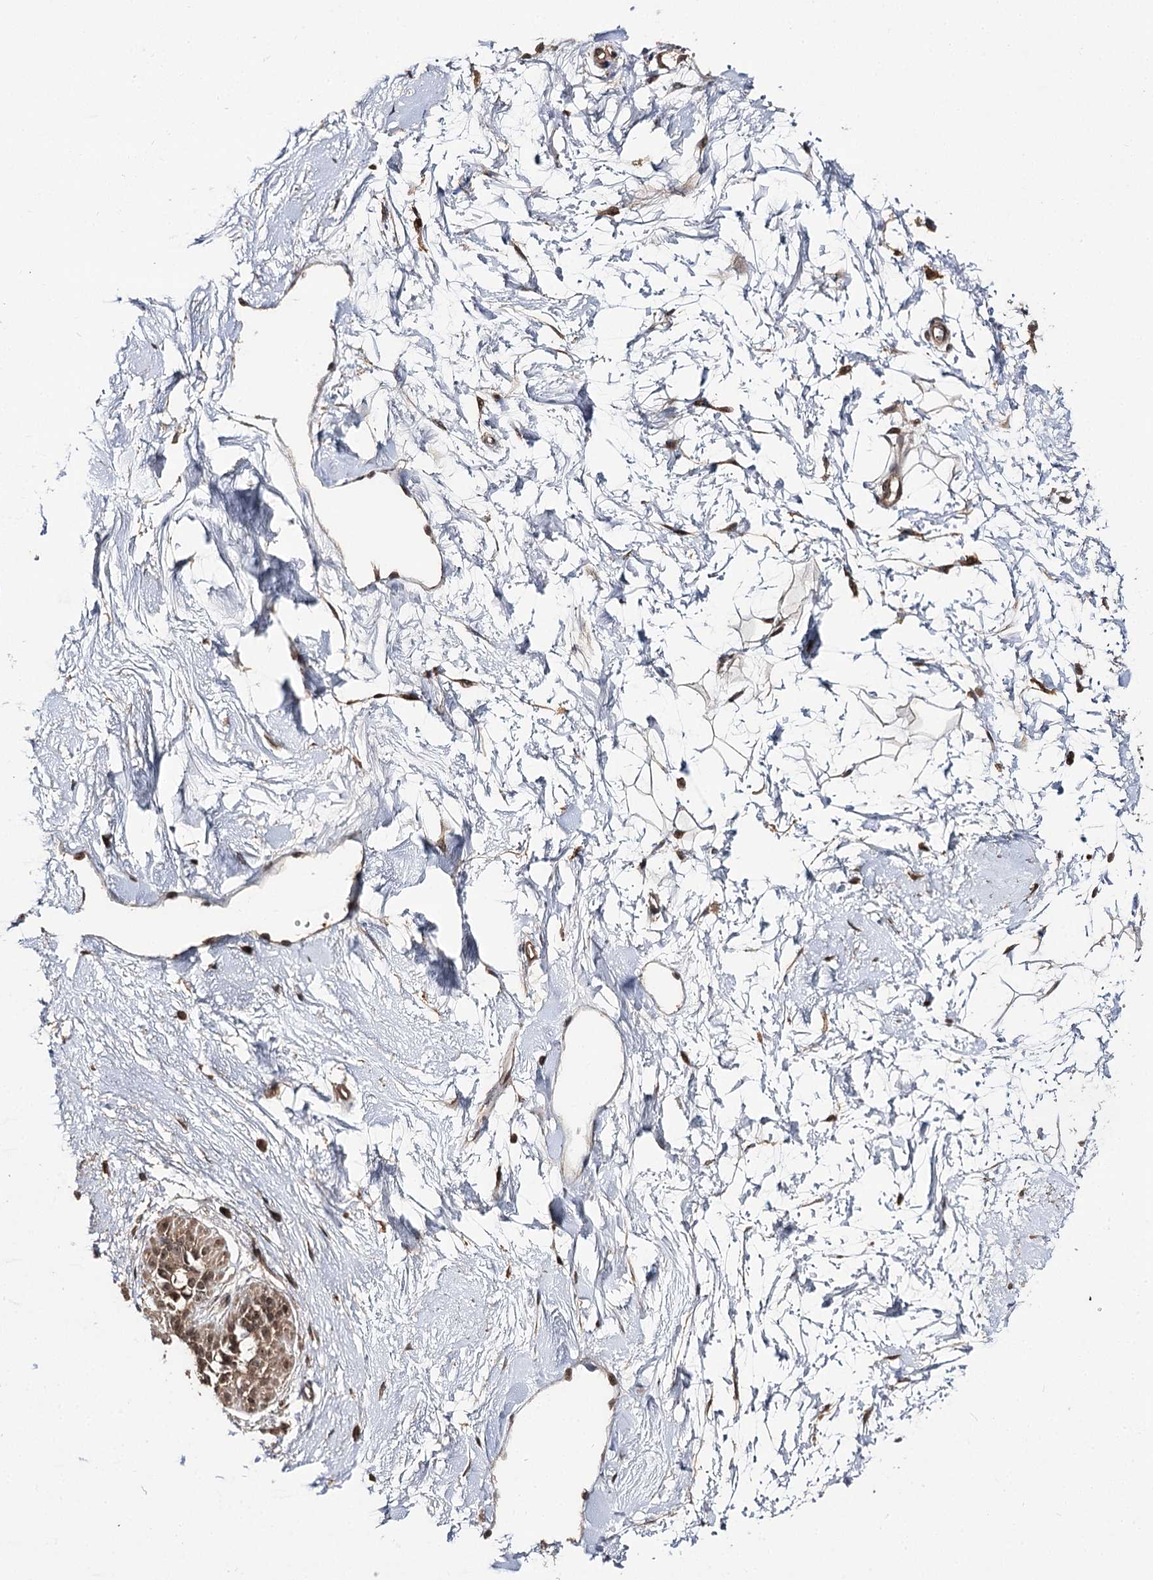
{"staining": {"intensity": "moderate", "quantity": "25%-75%", "location": "cytoplasmic/membranous,nuclear"}, "tissue": "breast", "cell_type": "Adipocytes", "image_type": "normal", "snomed": [{"axis": "morphology", "description": "Normal tissue, NOS"}, {"axis": "topography", "description": "Breast"}], "caption": "Approximately 25%-75% of adipocytes in normal breast reveal moderate cytoplasmic/membranous,nuclear protein staining as visualized by brown immunohistochemical staining.", "gene": "FAM53B", "patient": {"sex": "female", "age": 45}}